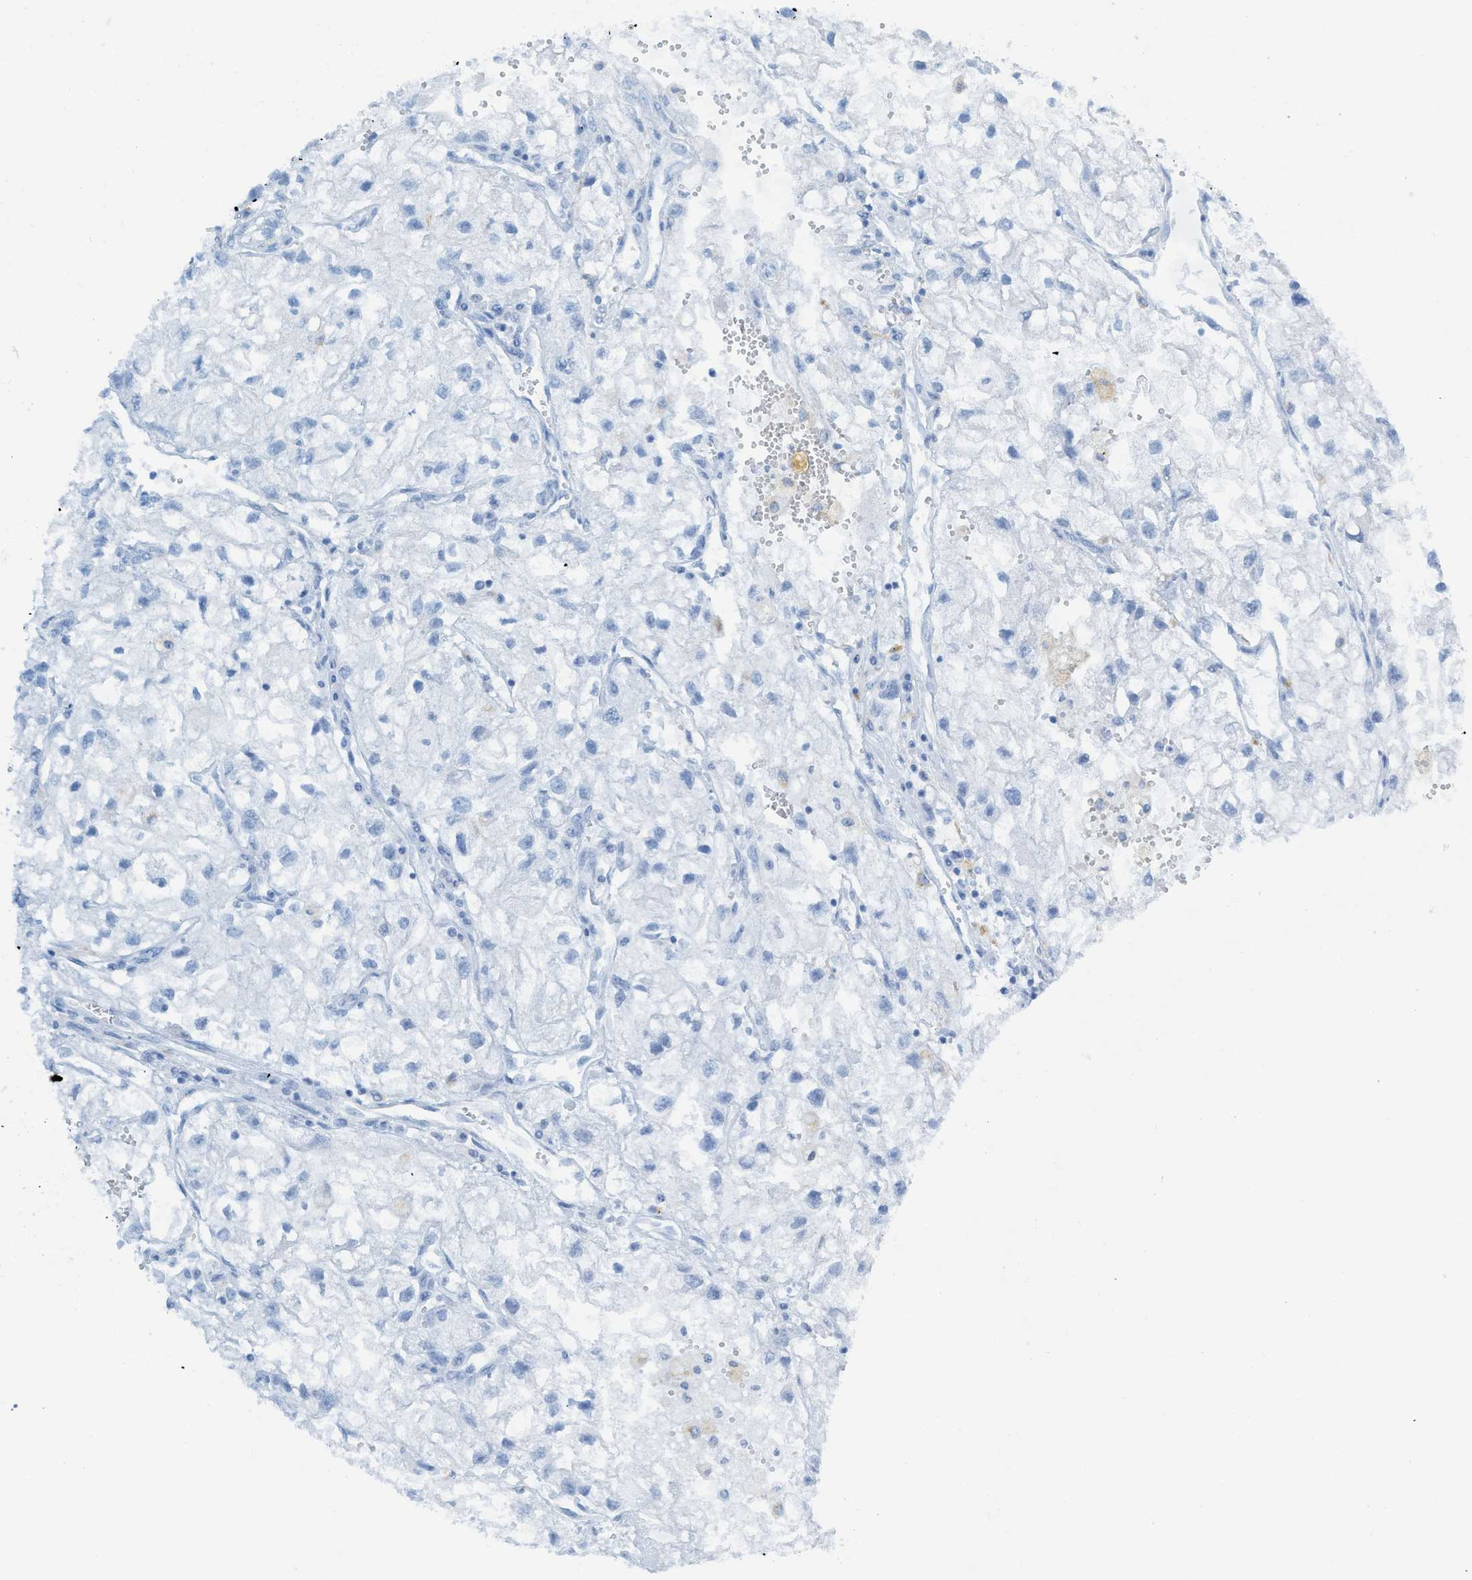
{"staining": {"intensity": "negative", "quantity": "none", "location": "none"}, "tissue": "renal cancer", "cell_type": "Tumor cells", "image_type": "cancer", "snomed": [{"axis": "morphology", "description": "Adenocarcinoma, NOS"}, {"axis": "topography", "description": "Kidney"}], "caption": "Tumor cells are negative for brown protein staining in renal cancer.", "gene": "C21orf62", "patient": {"sex": "female", "age": 70}}